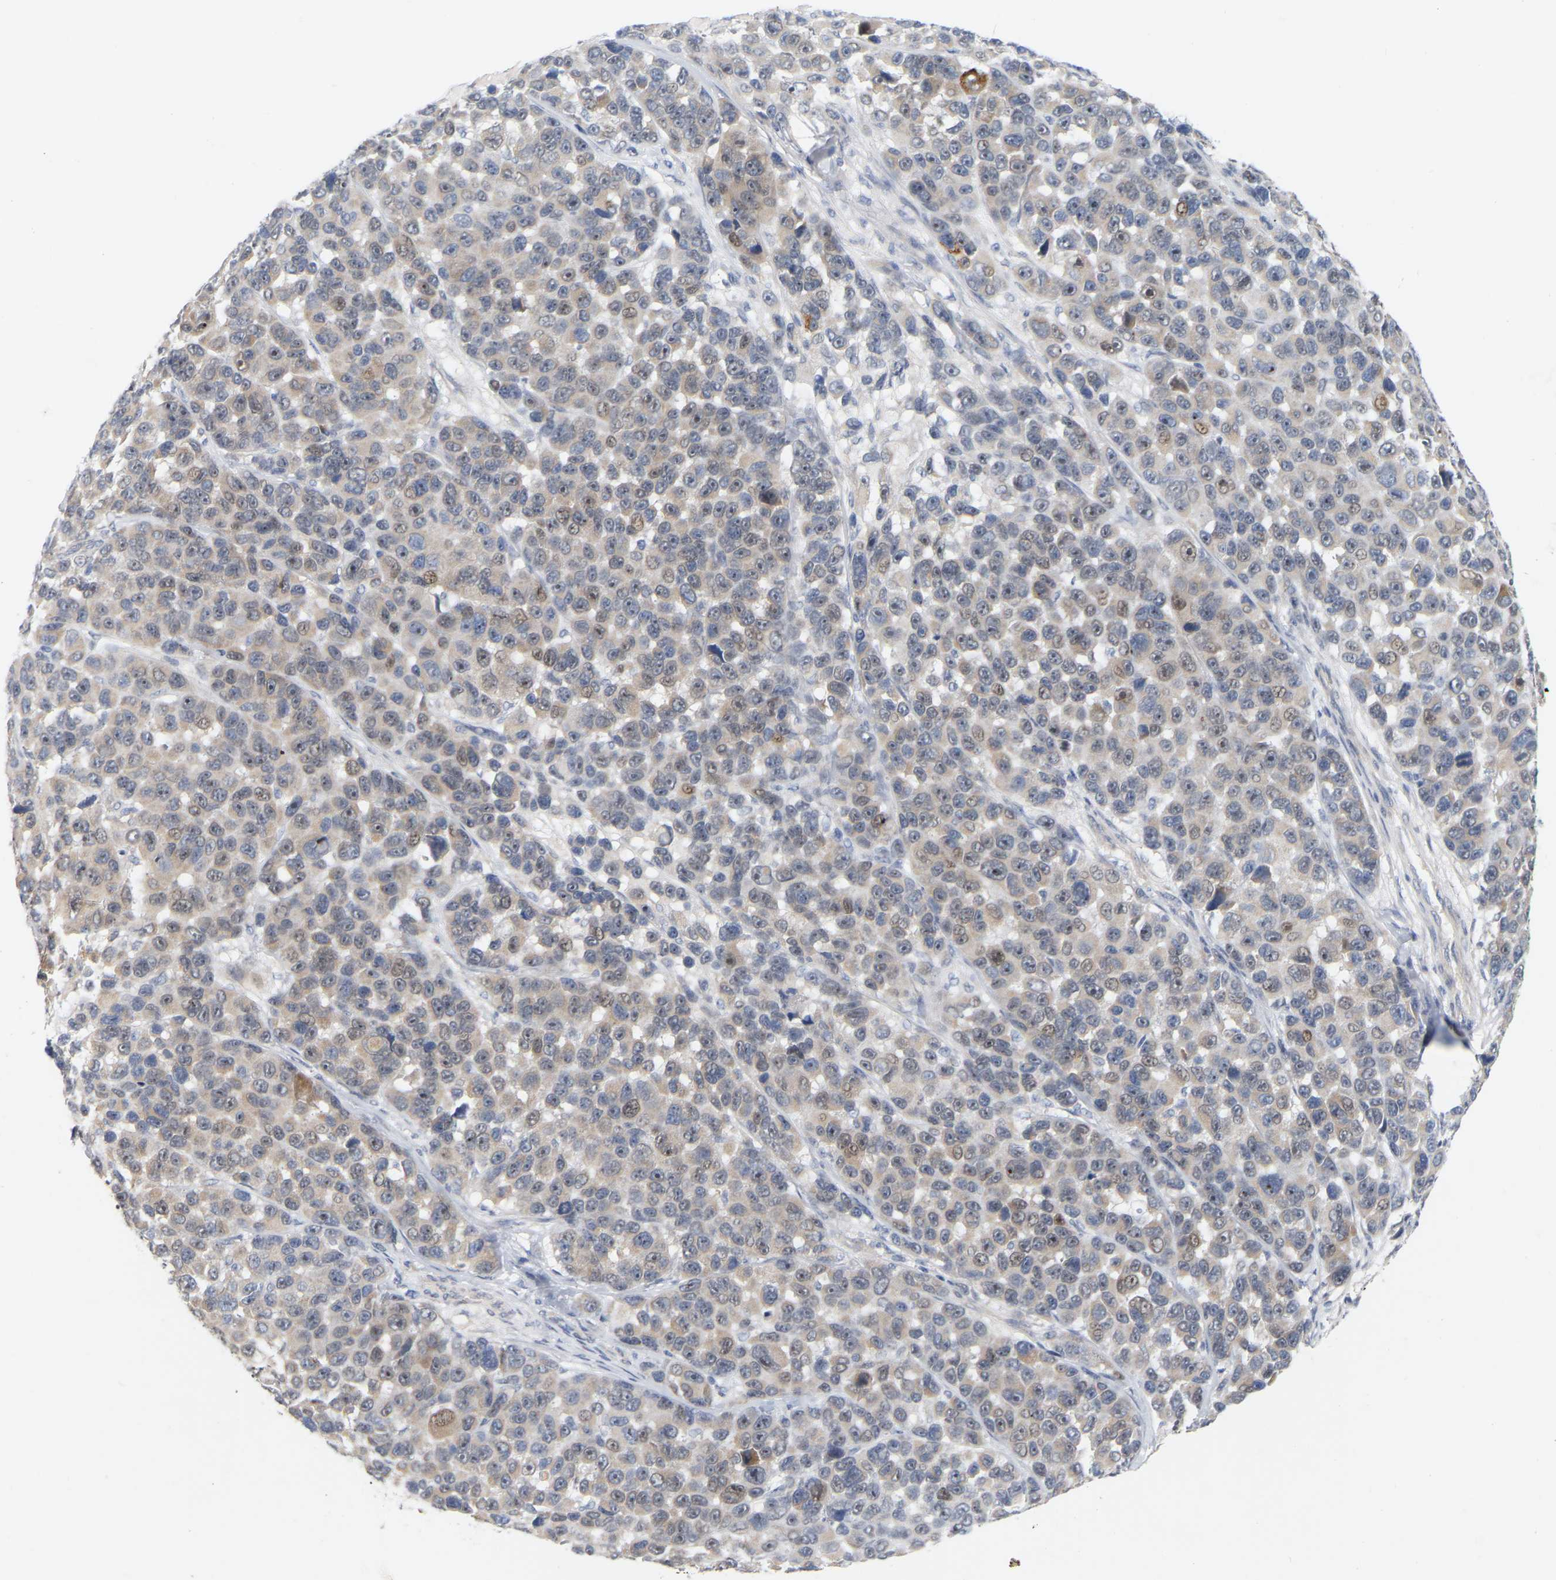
{"staining": {"intensity": "weak", "quantity": ">75%", "location": "cytoplasmic/membranous,nuclear"}, "tissue": "melanoma", "cell_type": "Tumor cells", "image_type": "cancer", "snomed": [{"axis": "morphology", "description": "Malignant melanoma, NOS"}, {"axis": "topography", "description": "Skin"}], "caption": "Weak cytoplasmic/membranous and nuclear protein expression is seen in approximately >75% of tumor cells in melanoma.", "gene": "MINDY4", "patient": {"sex": "male", "age": 53}}